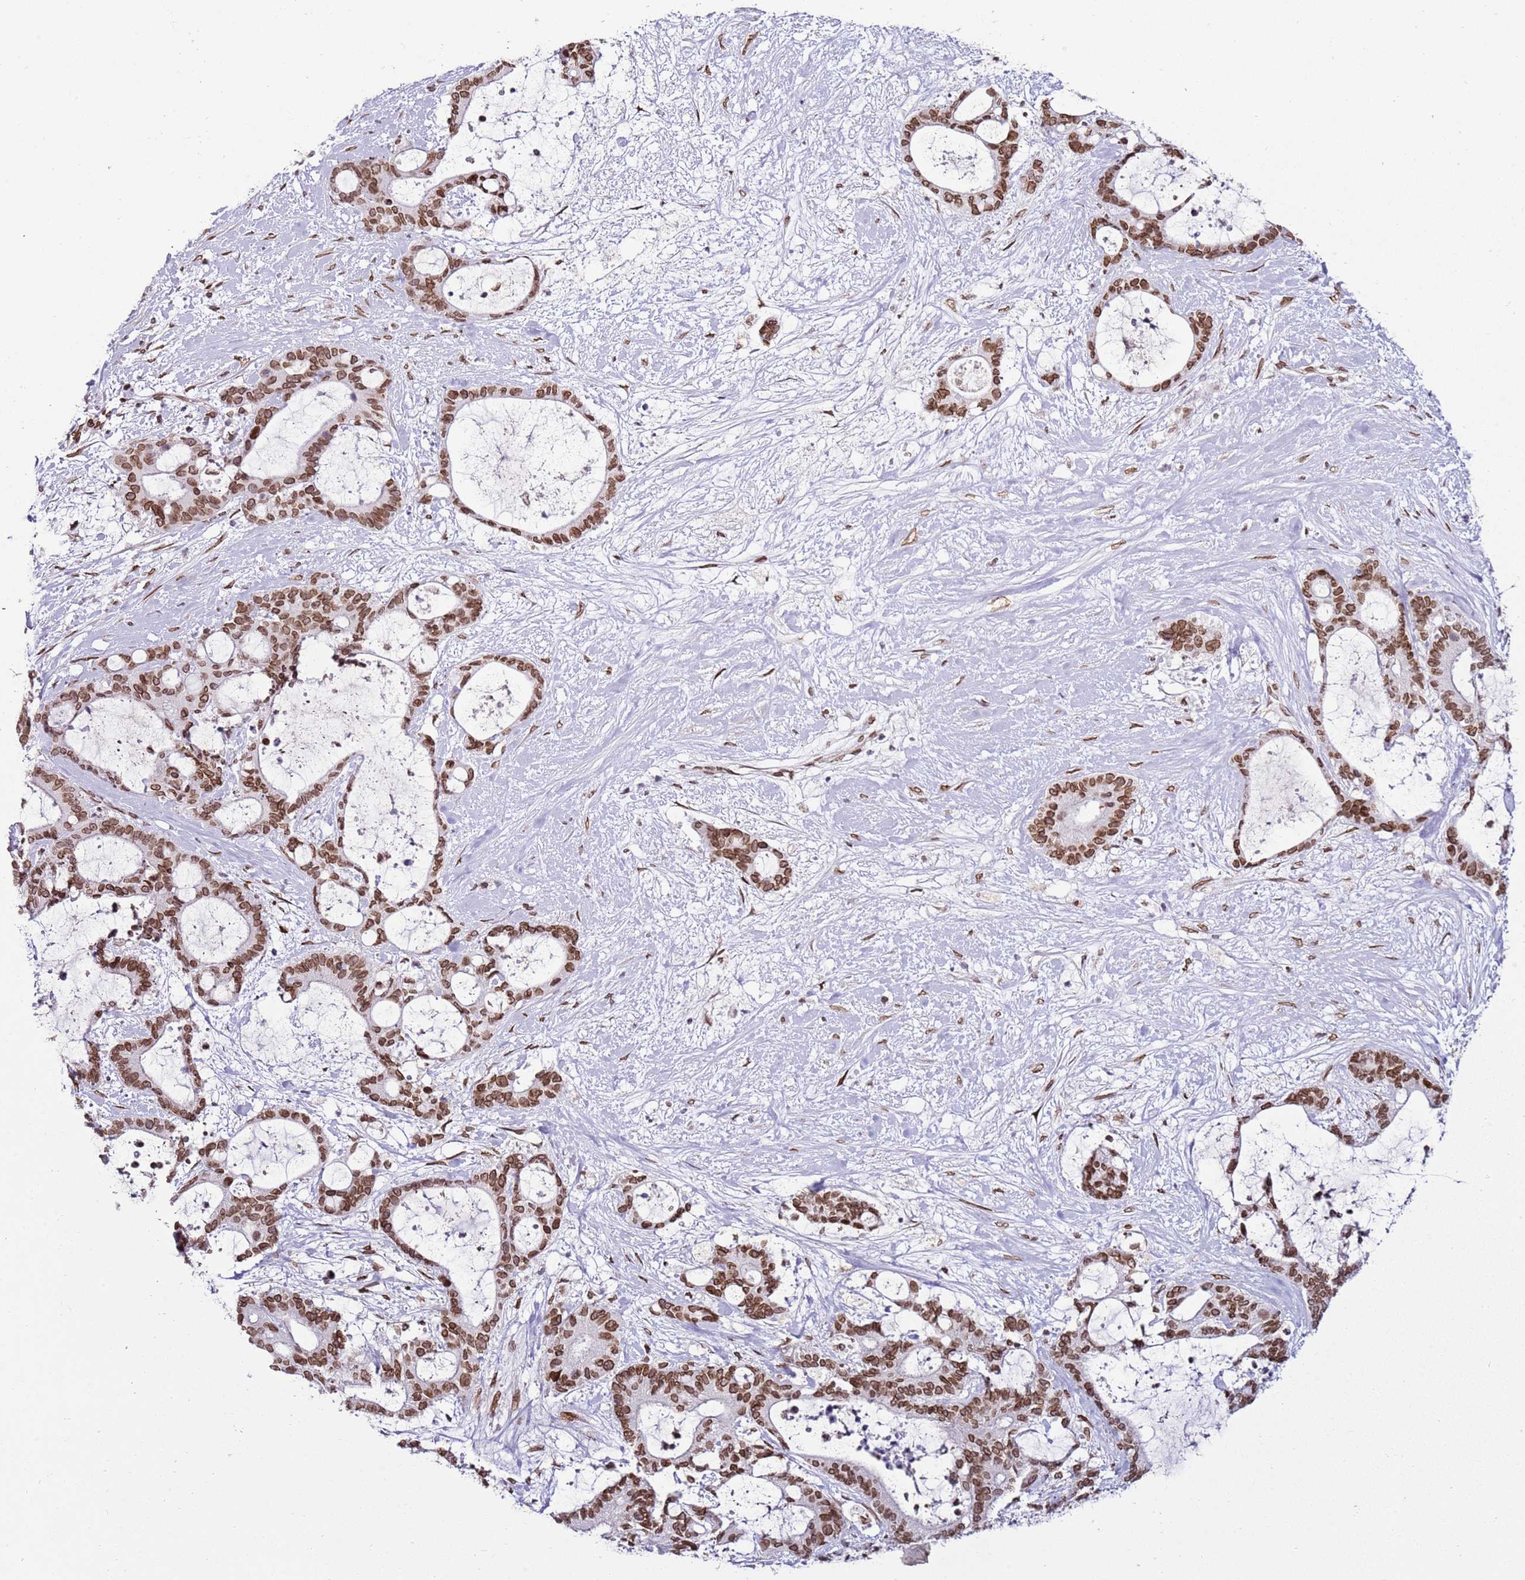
{"staining": {"intensity": "moderate", "quantity": ">75%", "location": "cytoplasmic/membranous,nuclear"}, "tissue": "liver cancer", "cell_type": "Tumor cells", "image_type": "cancer", "snomed": [{"axis": "morphology", "description": "Normal tissue, NOS"}, {"axis": "morphology", "description": "Cholangiocarcinoma"}, {"axis": "topography", "description": "Liver"}, {"axis": "topography", "description": "Peripheral nerve tissue"}], "caption": "Approximately >75% of tumor cells in liver cancer (cholangiocarcinoma) show moderate cytoplasmic/membranous and nuclear protein expression as visualized by brown immunohistochemical staining.", "gene": "POU6F1", "patient": {"sex": "female", "age": 73}}